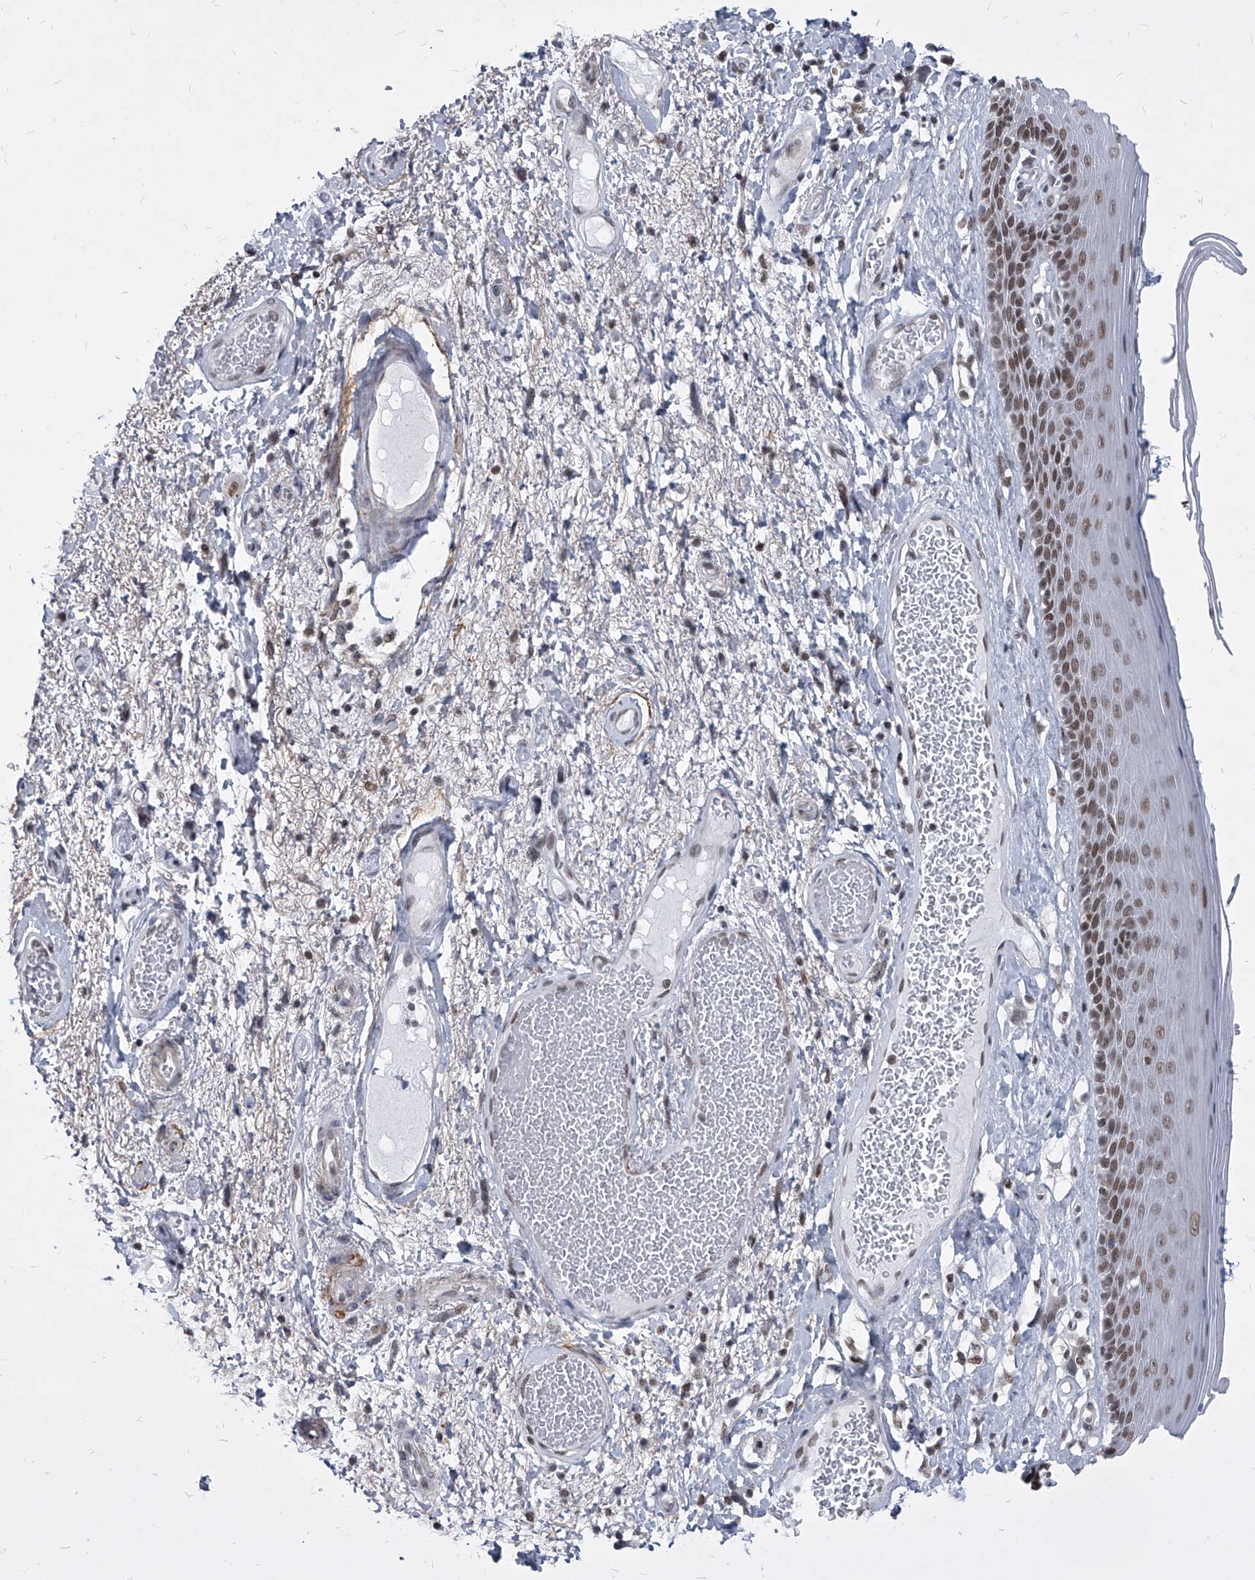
{"staining": {"intensity": "moderate", "quantity": ">75%", "location": "nuclear"}, "tissue": "skin", "cell_type": "Epidermal cells", "image_type": "normal", "snomed": [{"axis": "morphology", "description": "Normal tissue, NOS"}, {"axis": "topography", "description": "Anal"}], "caption": "Brown immunohistochemical staining in unremarkable human skin exhibits moderate nuclear staining in approximately >75% of epidermal cells. (IHC, brightfield microscopy, high magnification).", "gene": "PPIL4", "patient": {"sex": "male", "age": 69}}